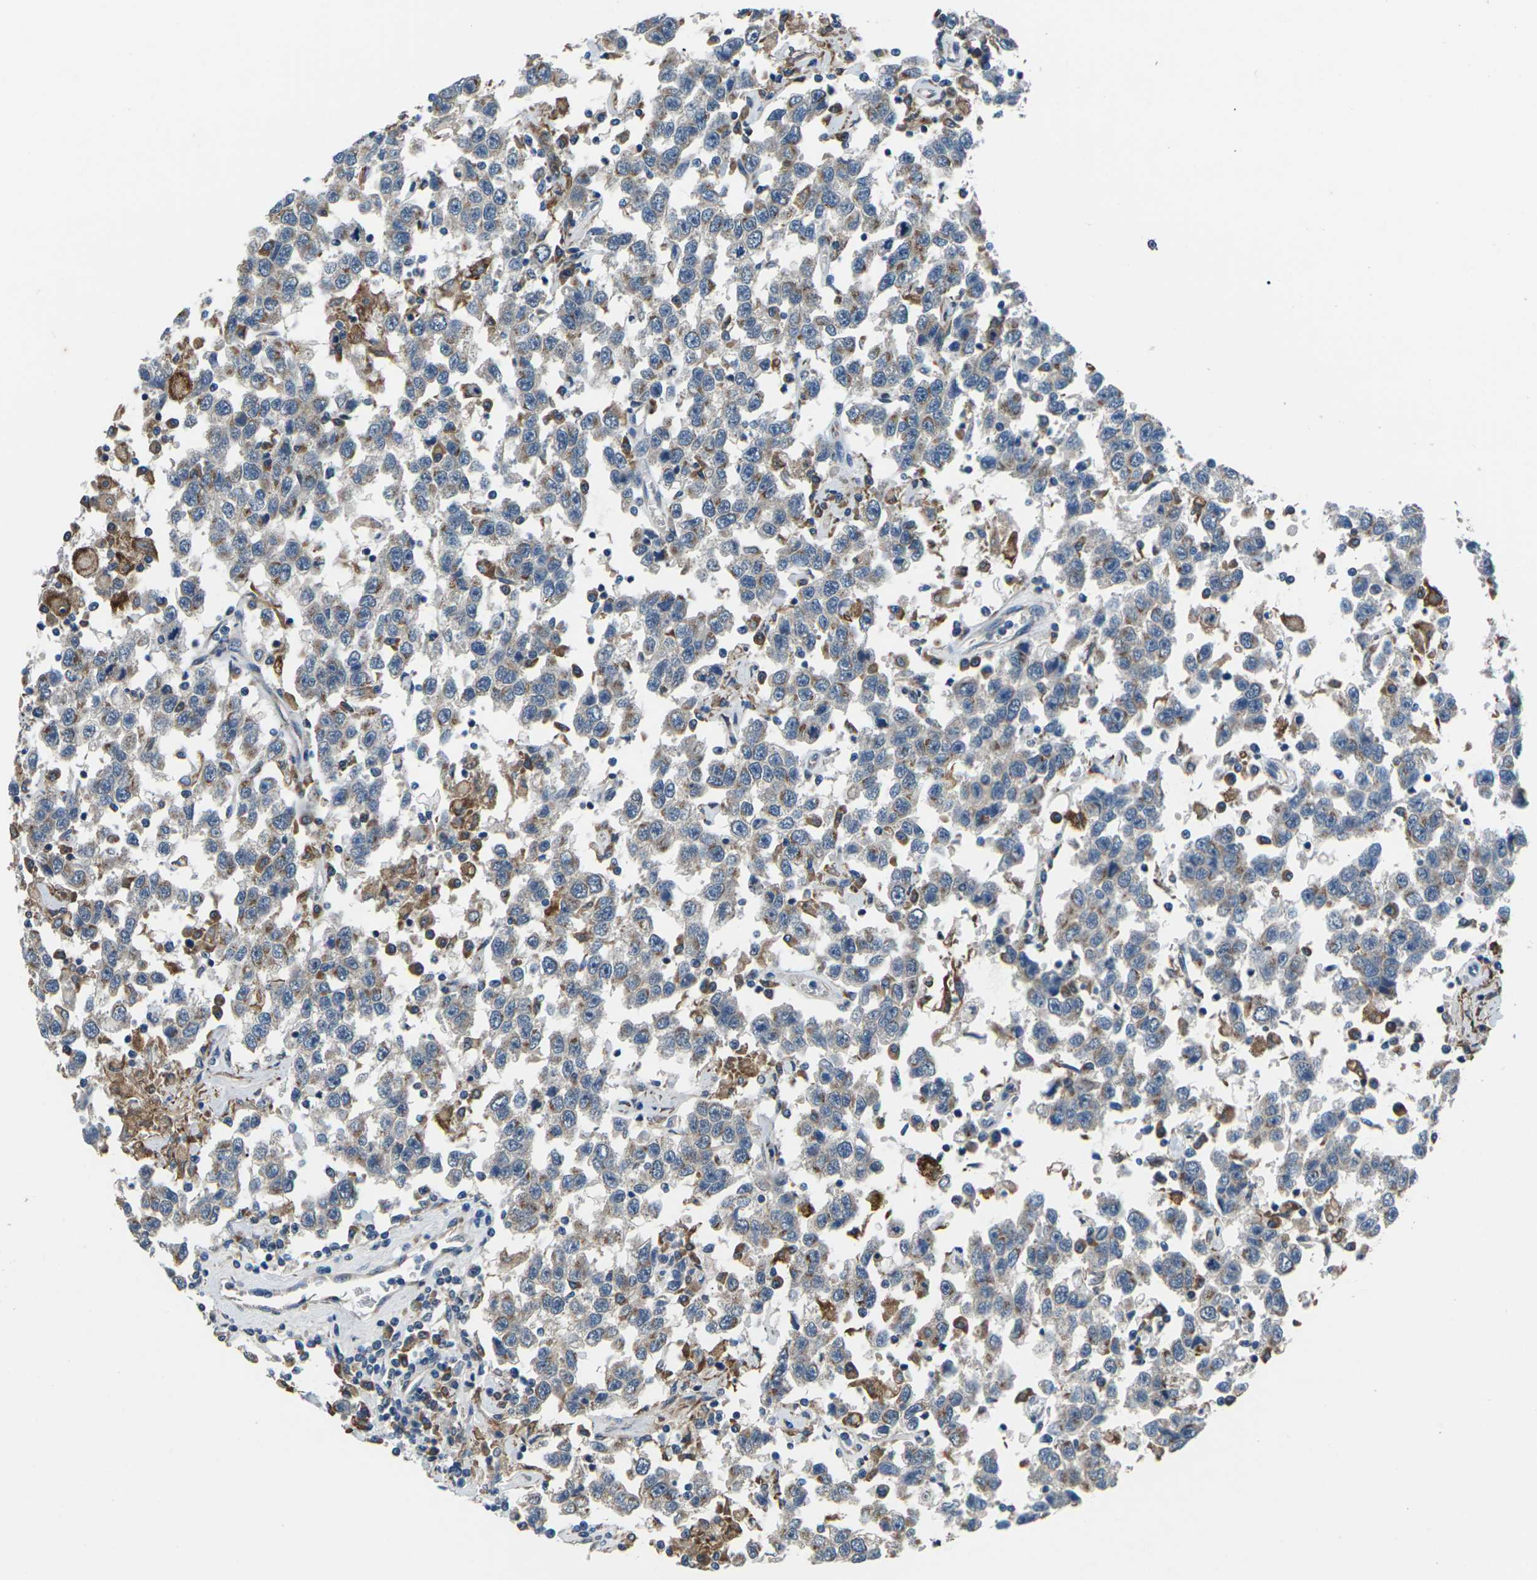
{"staining": {"intensity": "moderate", "quantity": "25%-75%", "location": "cytoplasmic/membranous"}, "tissue": "testis cancer", "cell_type": "Tumor cells", "image_type": "cancer", "snomed": [{"axis": "morphology", "description": "Seminoma, NOS"}, {"axis": "topography", "description": "Testis"}], "caption": "Moderate cytoplasmic/membranous protein expression is present in approximately 25%-75% of tumor cells in testis cancer (seminoma).", "gene": "GABRP", "patient": {"sex": "male", "age": 41}}